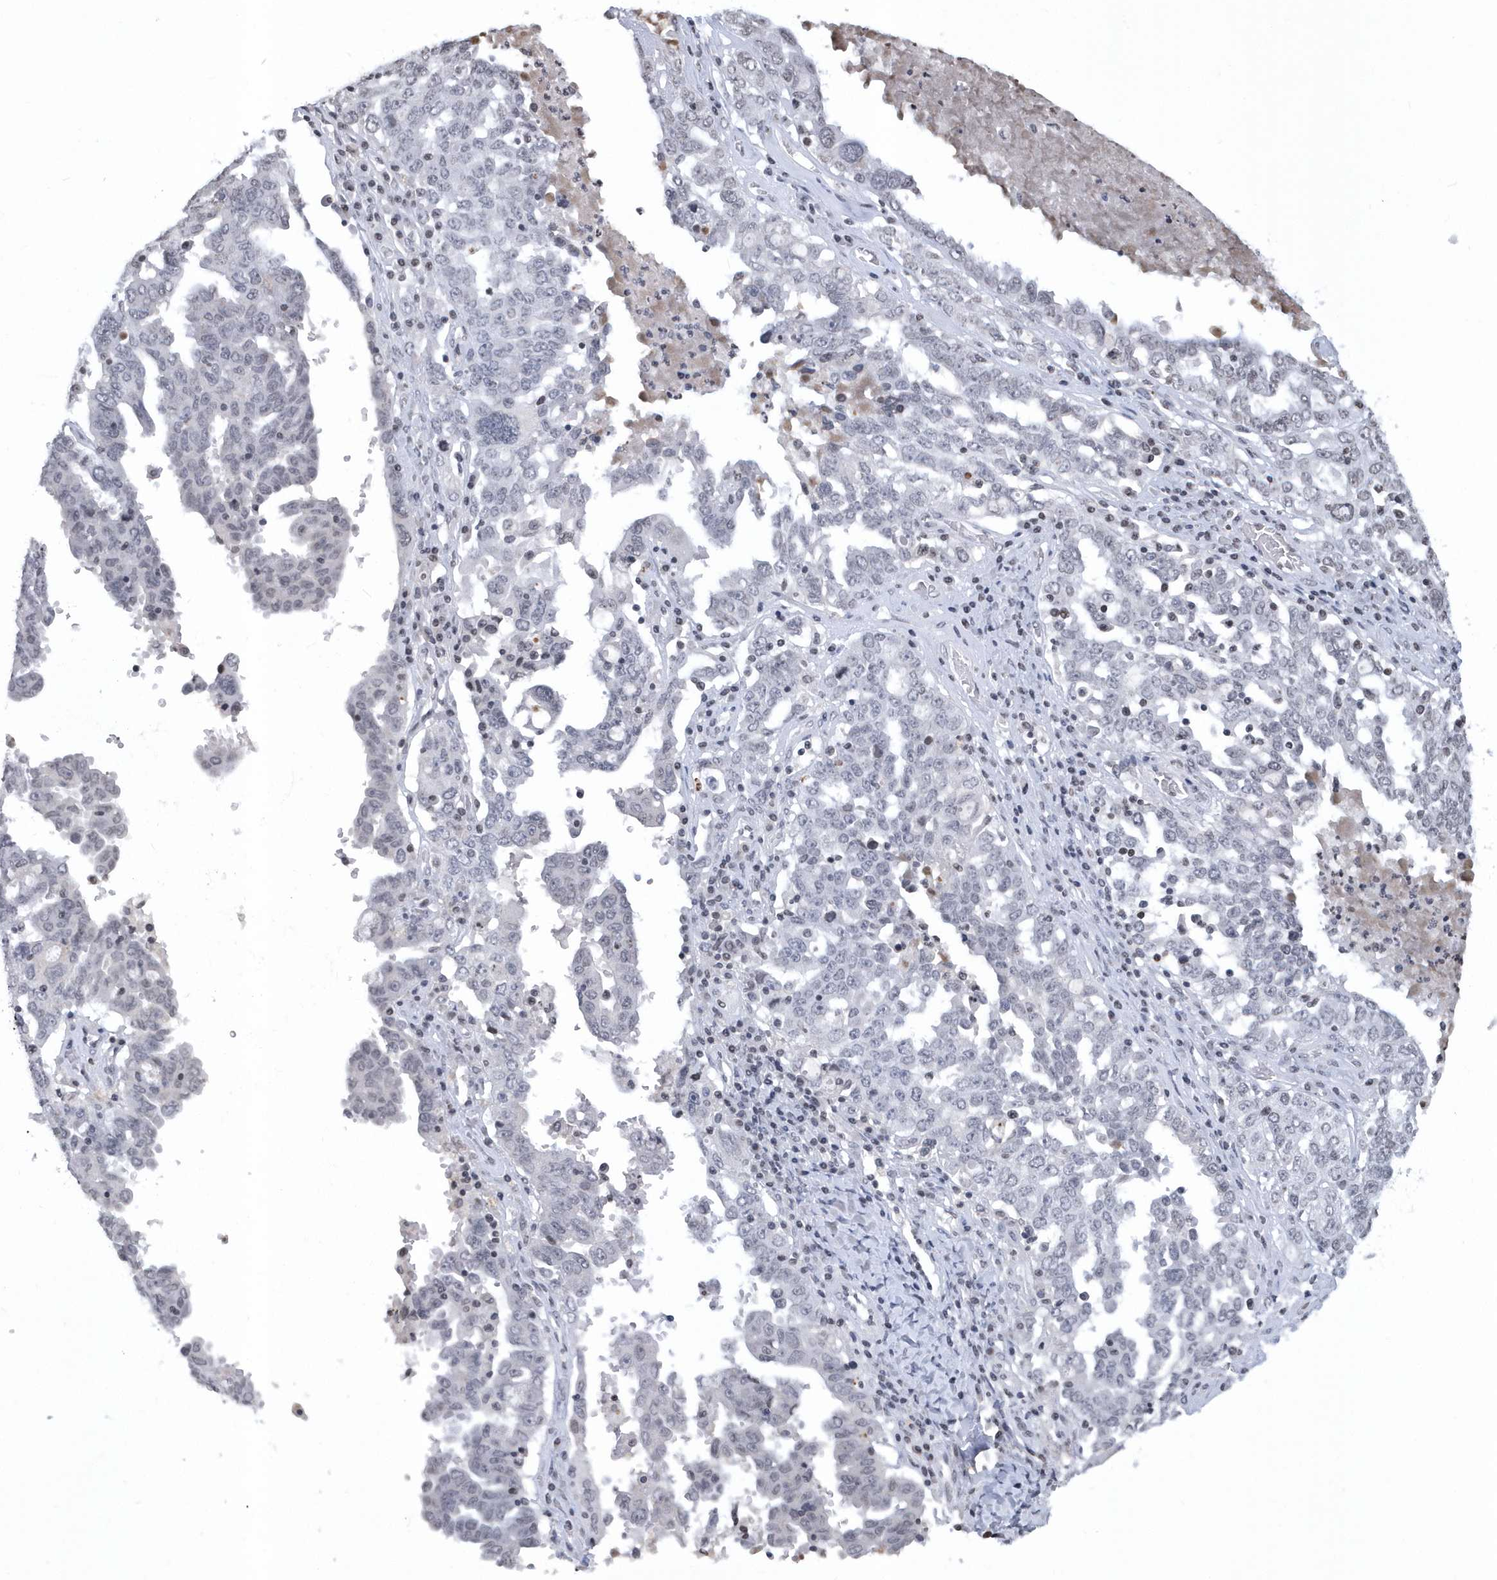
{"staining": {"intensity": "negative", "quantity": "none", "location": "none"}, "tissue": "ovarian cancer", "cell_type": "Tumor cells", "image_type": "cancer", "snomed": [{"axis": "morphology", "description": "Carcinoma, endometroid"}, {"axis": "topography", "description": "Ovary"}], "caption": "Immunohistochemistry photomicrograph of human ovarian cancer (endometroid carcinoma) stained for a protein (brown), which demonstrates no expression in tumor cells.", "gene": "VWA5B2", "patient": {"sex": "female", "age": 62}}